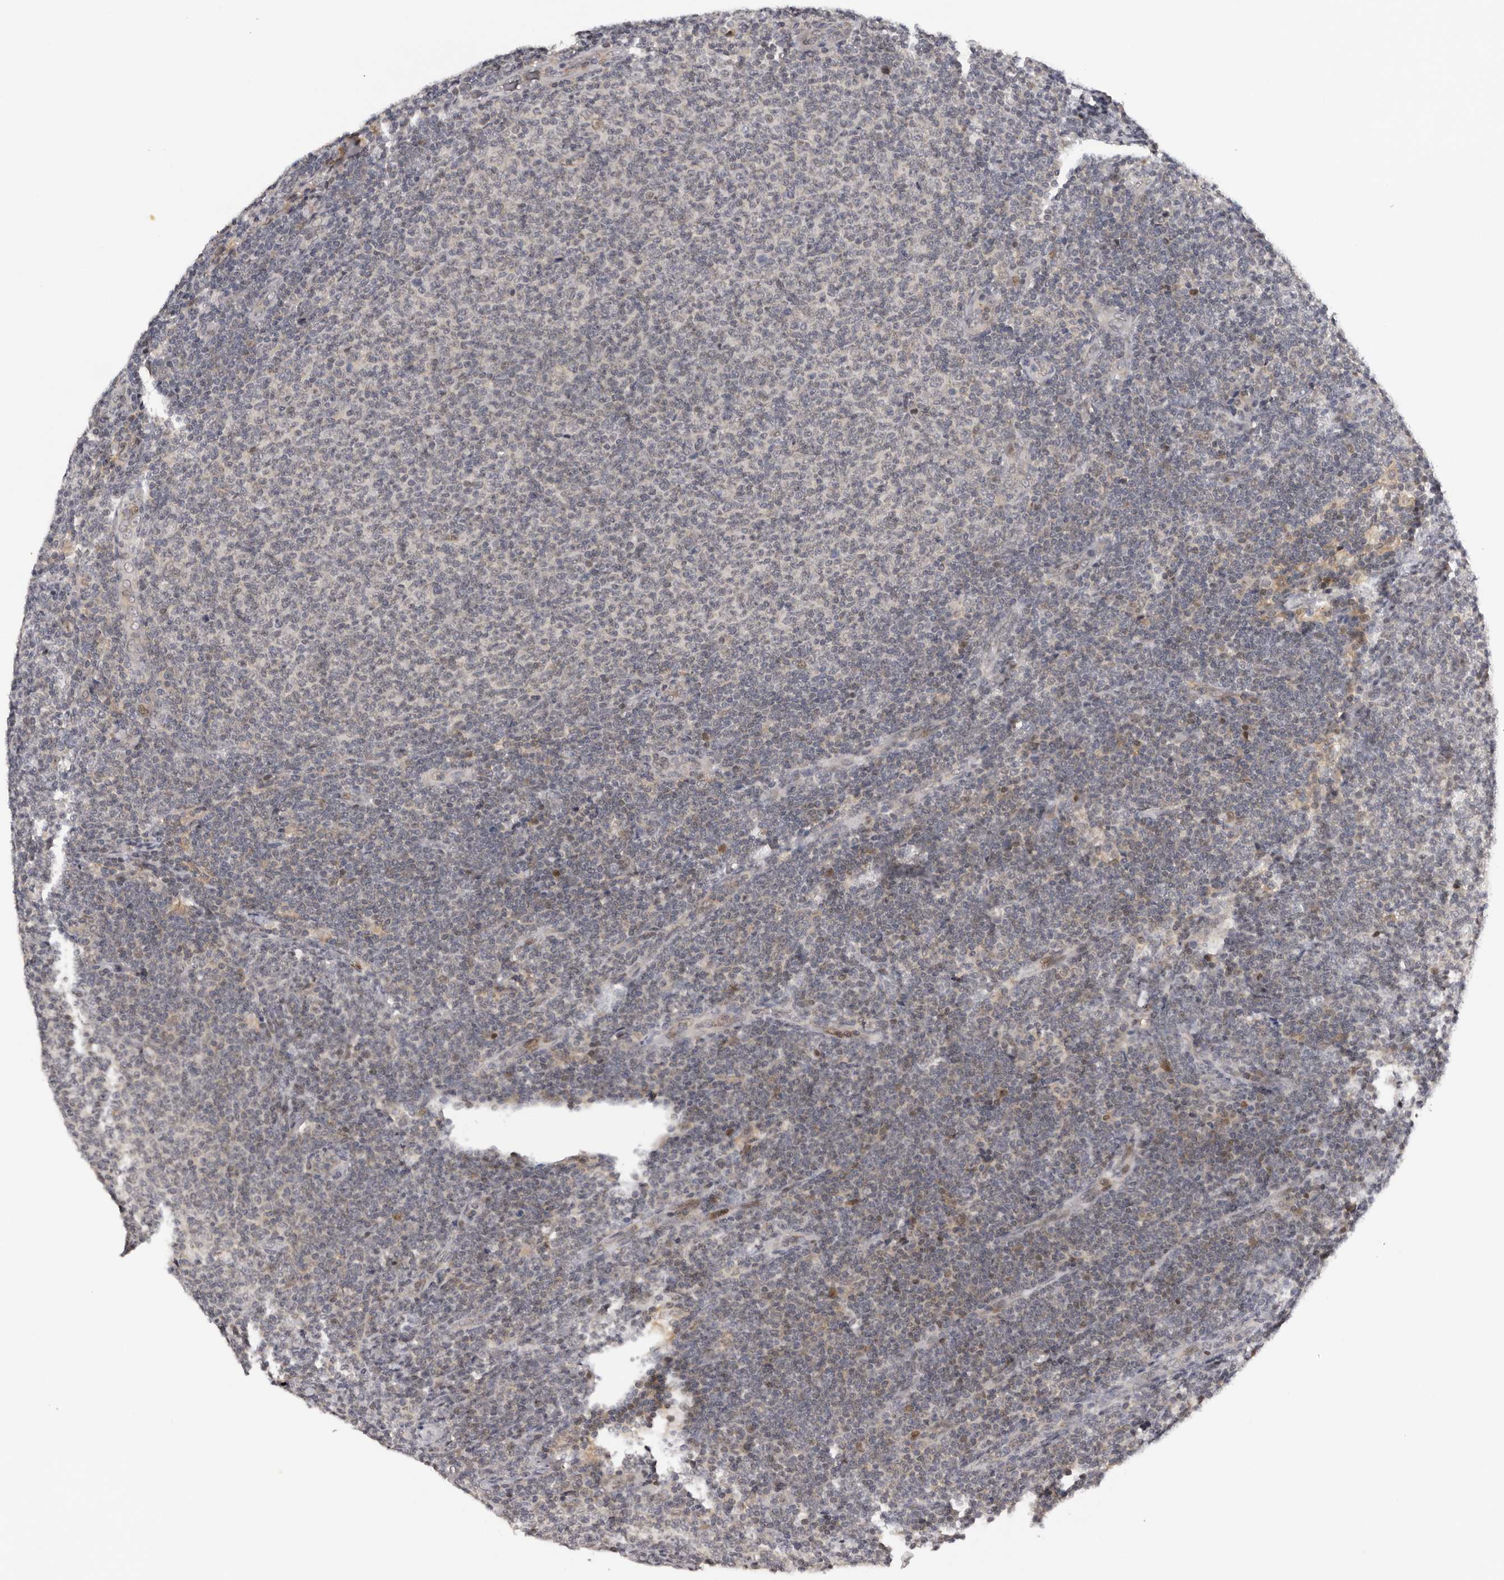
{"staining": {"intensity": "negative", "quantity": "none", "location": "none"}, "tissue": "lymphoma", "cell_type": "Tumor cells", "image_type": "cancer", "snomed": [{"axis": "morphology", "description": "Malignant lymphoma, non-Hodgkin's type, Low grade"}, {"axis": "topography", "description": "Lymph node"}], "caption": "The photomicrograph demonstrates no significant staining in tumor cells of malignant lymphoma, non-Hodgkin's type (low-grade).", "gene": "KIF2B", "patient": {"sex": "male", "age": 66}}